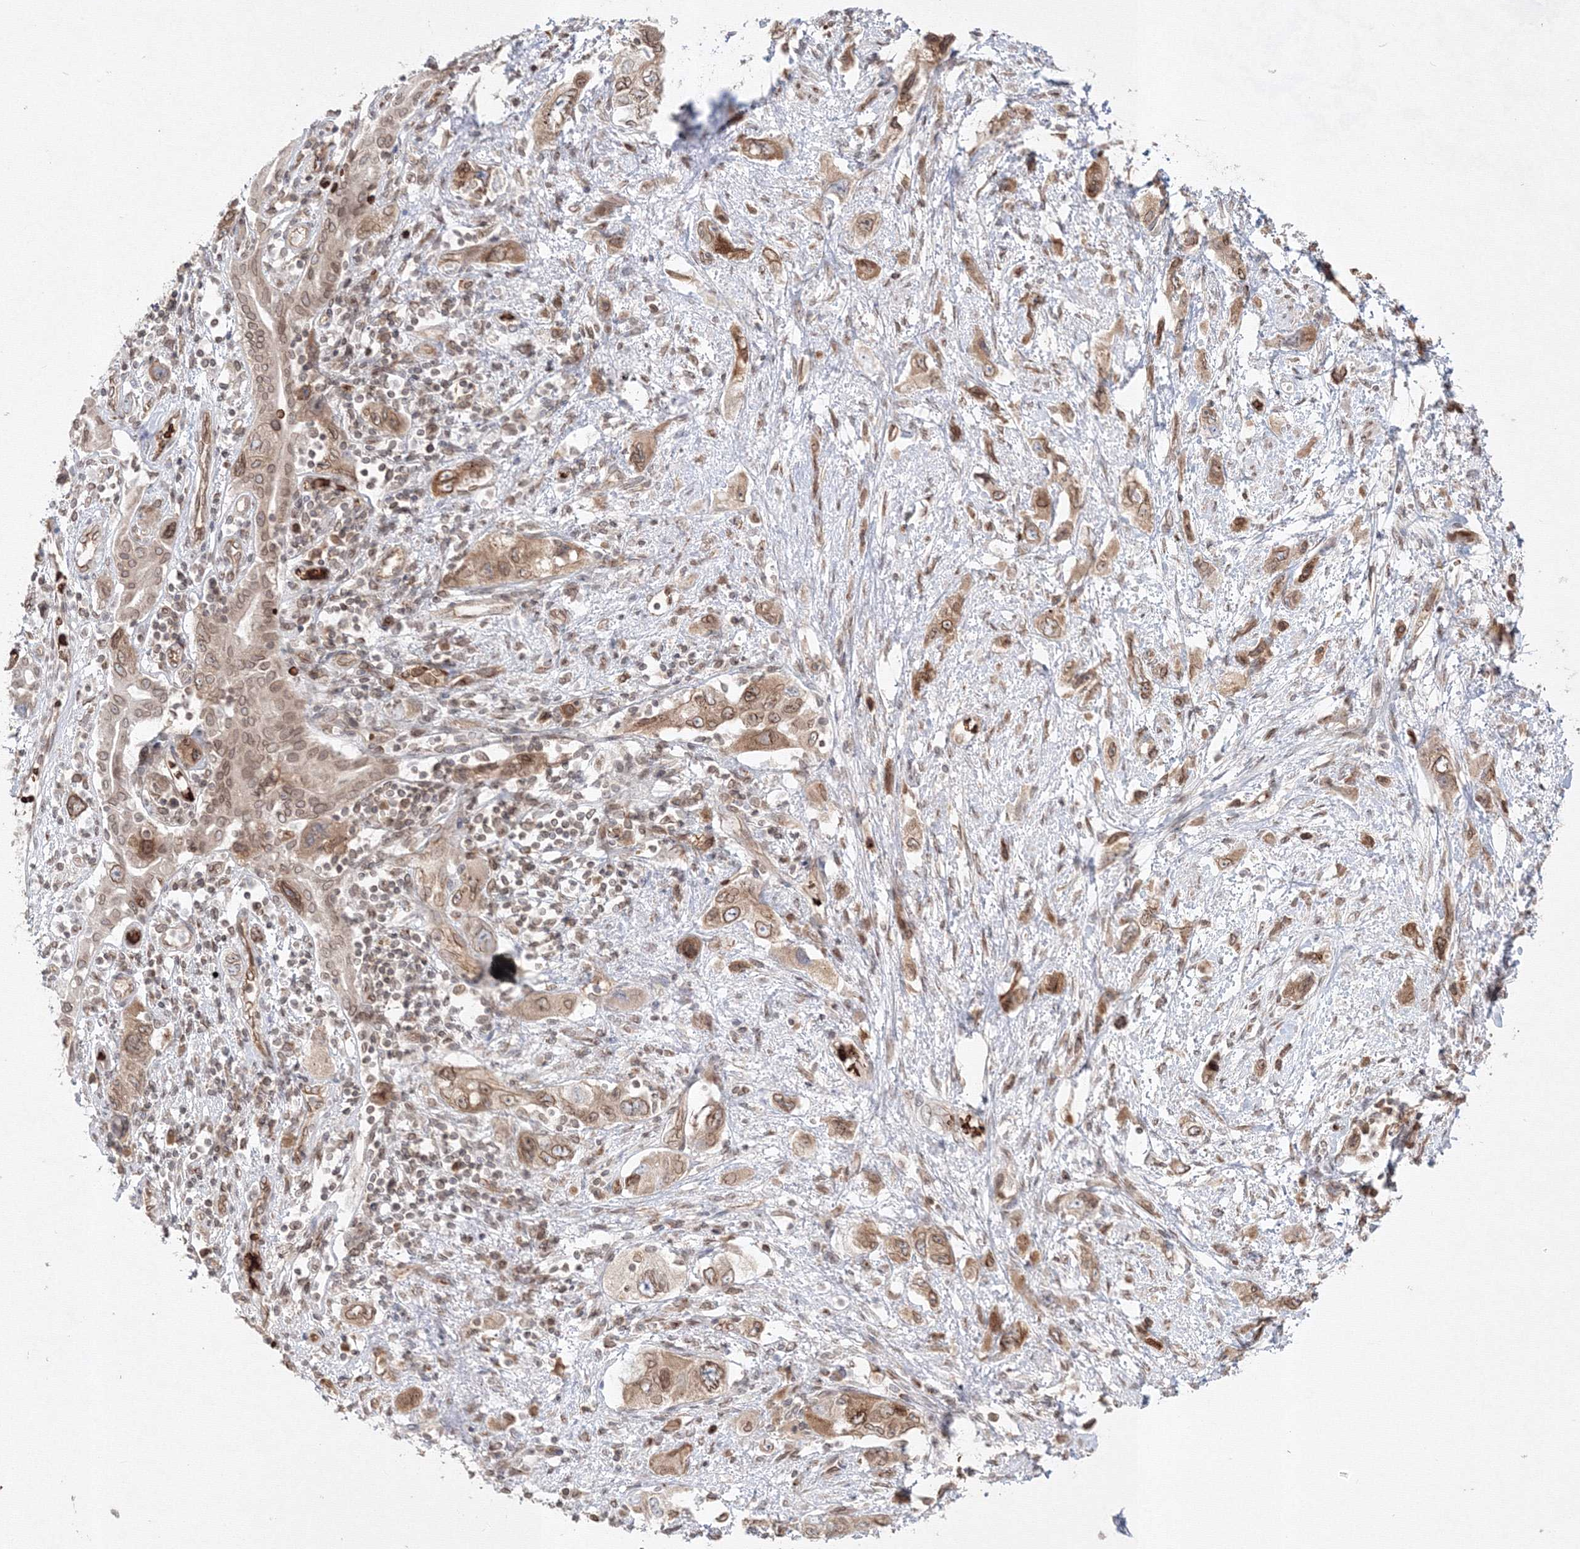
{"staining": {"intensity": "moderate", "quantity": ">75%", "location": "cytoplasmic/membranous,nuclear"}, "tissue": "pancreatic cancer", "cell_type": "Tumor cells", "image_type": "cancer", "snomed": [{"axis": "morphology", "description": "Adenocarcinoma, NOS"}, {"axis": "topography", "description": "Pancreas"}], "caption": "Pancreatic cancer was stained to show a protein in brown. There is medium levels of moderate cytoplasmic/membranous and nuclear staining in approximately >75% of tumor cells. (DAB IHC with brightfield microscopy, high magnification).", "gene": "DNAJB2", "patient": {"sex": "female", "age": 73}}